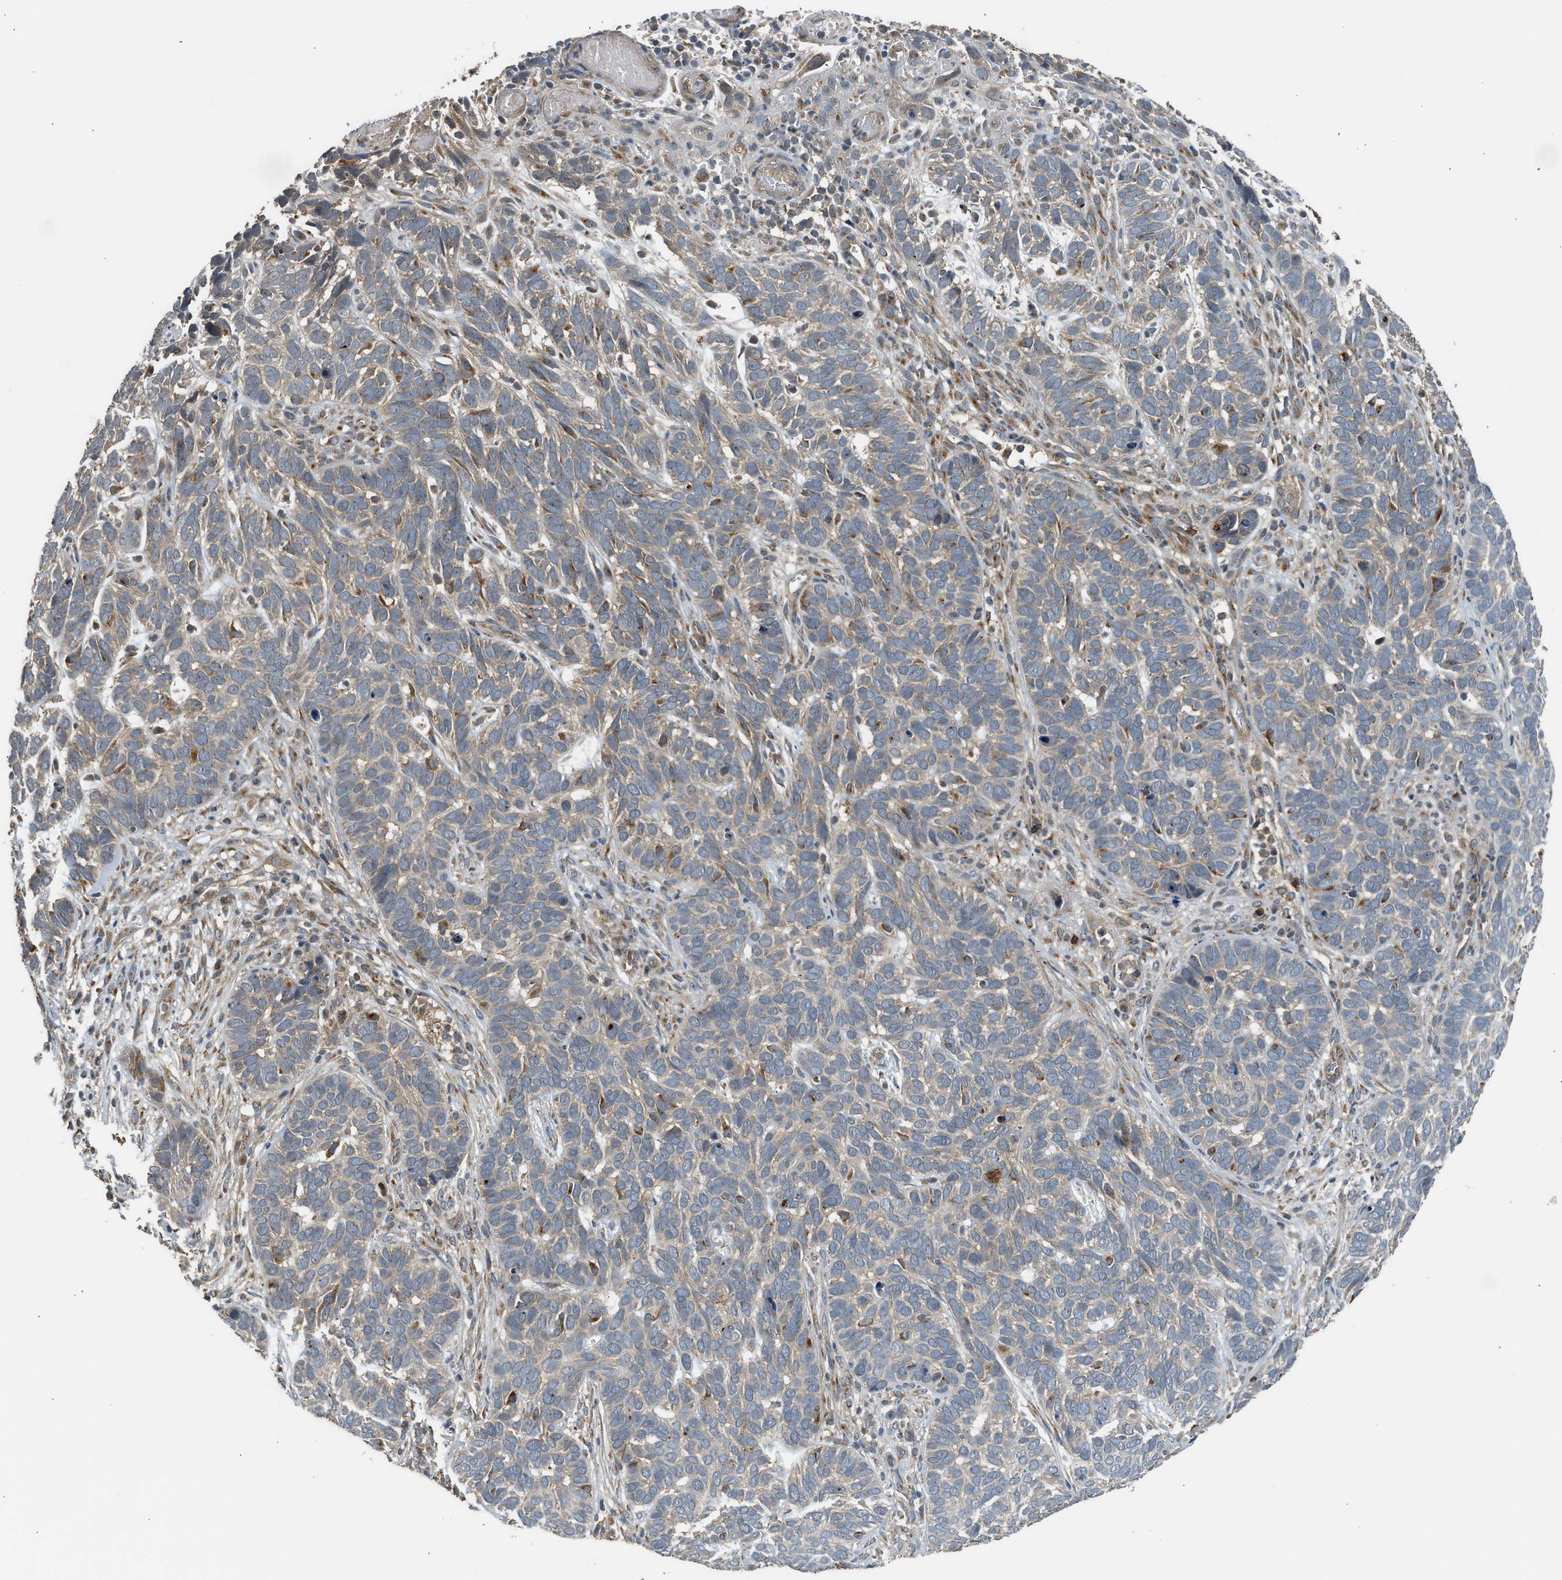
{"staining": {"intensity": "weak", "quantity": ">75%", "location": "cytoplasmic/membranous"}, "tissue": "skin cancer", "cell_type": "Tumor cells", "image_type": "cancer", "snomed": [{"axis": "morphology", "description": "Basal cell carcinoma"}, {"axis": "topography", "description": "Skin"}], "caption": "Immunohistochemistry of skin cancer displays low levels of weak cytoplasmic/membranous expression in about >75% of tumor cells. The staining is performed using DAB brown chromogen to label protein expression. The nuclei are counter-stained blue using hematoxylin.", "gene": "STARD3", "patient": {"sex": "male", "age": 87}}